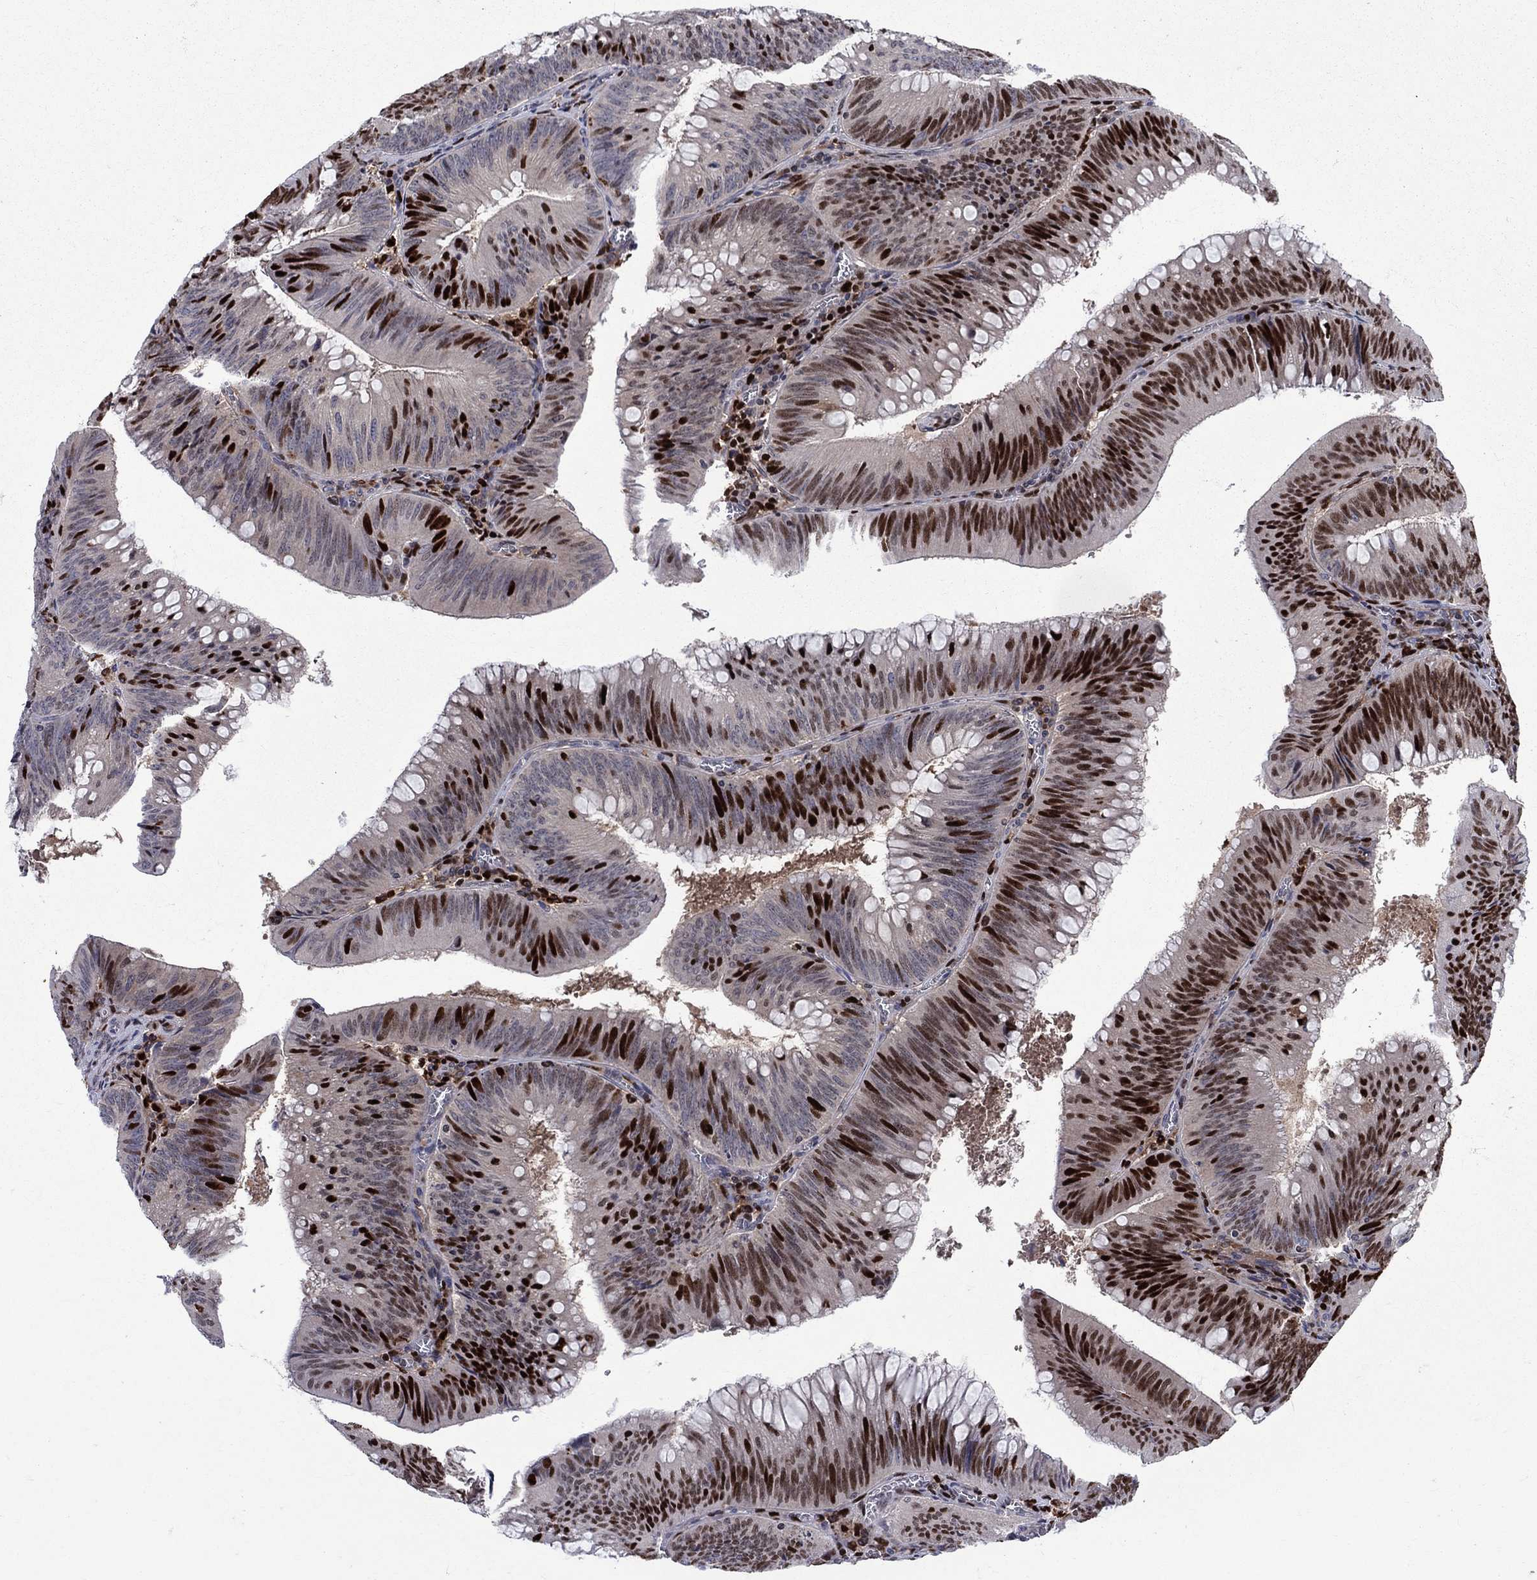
{"staining": {"intensity": "strong", "quantity": "25%-75%", "location": "nuclear"}, "tissue": "colorectal cancer", "cell_type": "Tumor cells", "image_type": "cancer", "snomed": [{"axis": "morphology", "description": "Adenocarcinoma, NOS"}, {"axis": "topography", "description": "Rectum"}], "caption": "IHC image of neoplastic tissue: human adenocarcinoma (colorectal) stained using immunohistochemistry (IHC) demonstrates high levels of strong protein expression localized specifically in the nuclear of tumor cells, appearing as a nuclear brown color.", "gene": "ZNHIT3", "patient": {"sex": "female", "age": 72}}